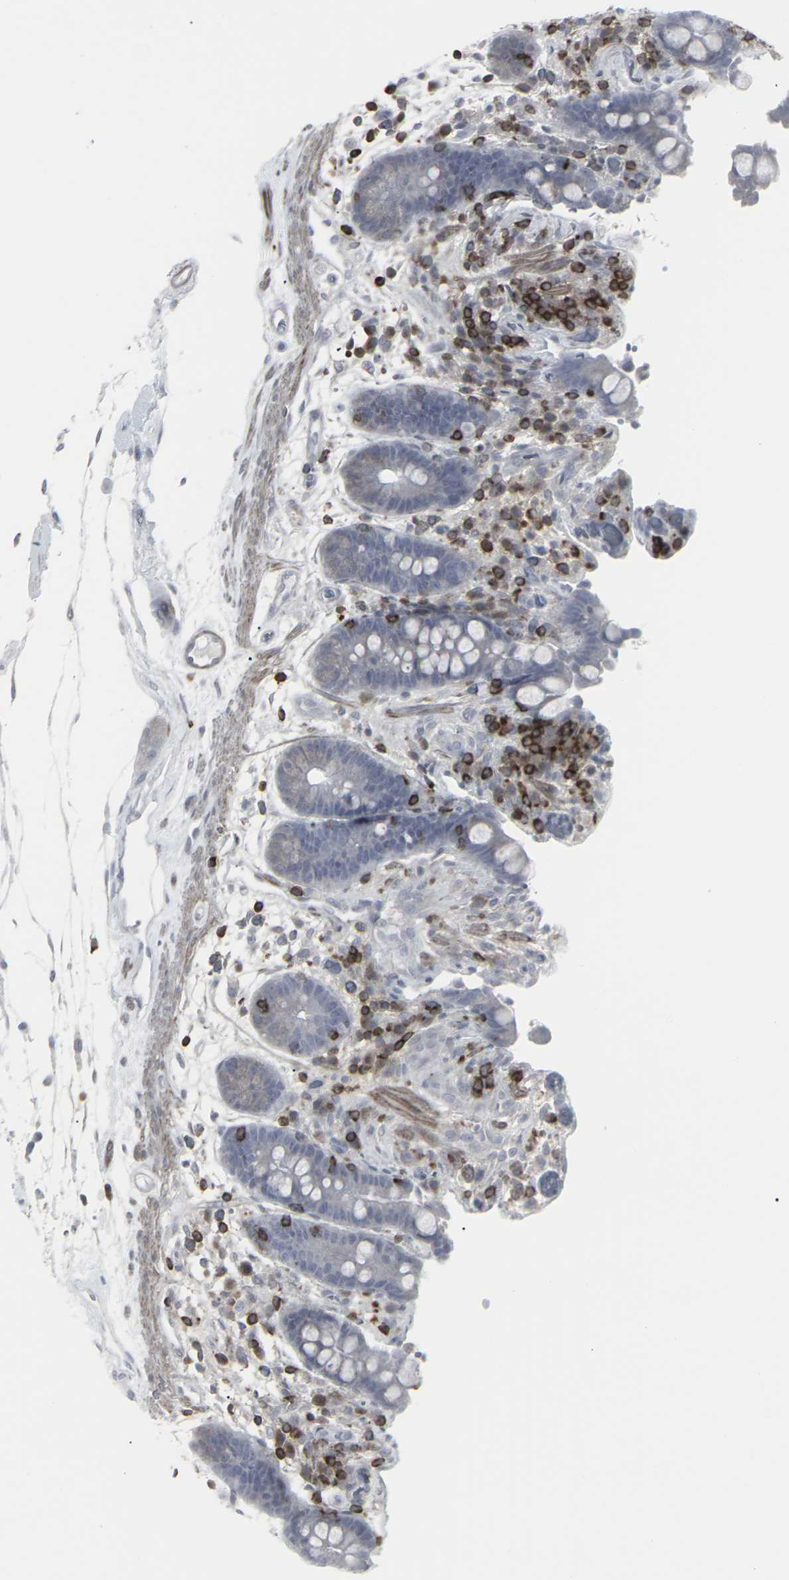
{"staining": {"intensity": "negative", "quantity": "none", "location": "none"}, "tissue": "colon", "cell_type": "Endothelial cells", "image_type": "normal", "snomed": [{"axis": "morphology", "description": "Normal tissue, NOS"}, {"axis": "topography", "description": "Colon"}], "caption": "Colon stained for a protein using immunohistochemistry (IHC) exhibits no staining endothelial cells.", "gene": "APOBEC2", "patient": {"sex": "male", "age": 73}}